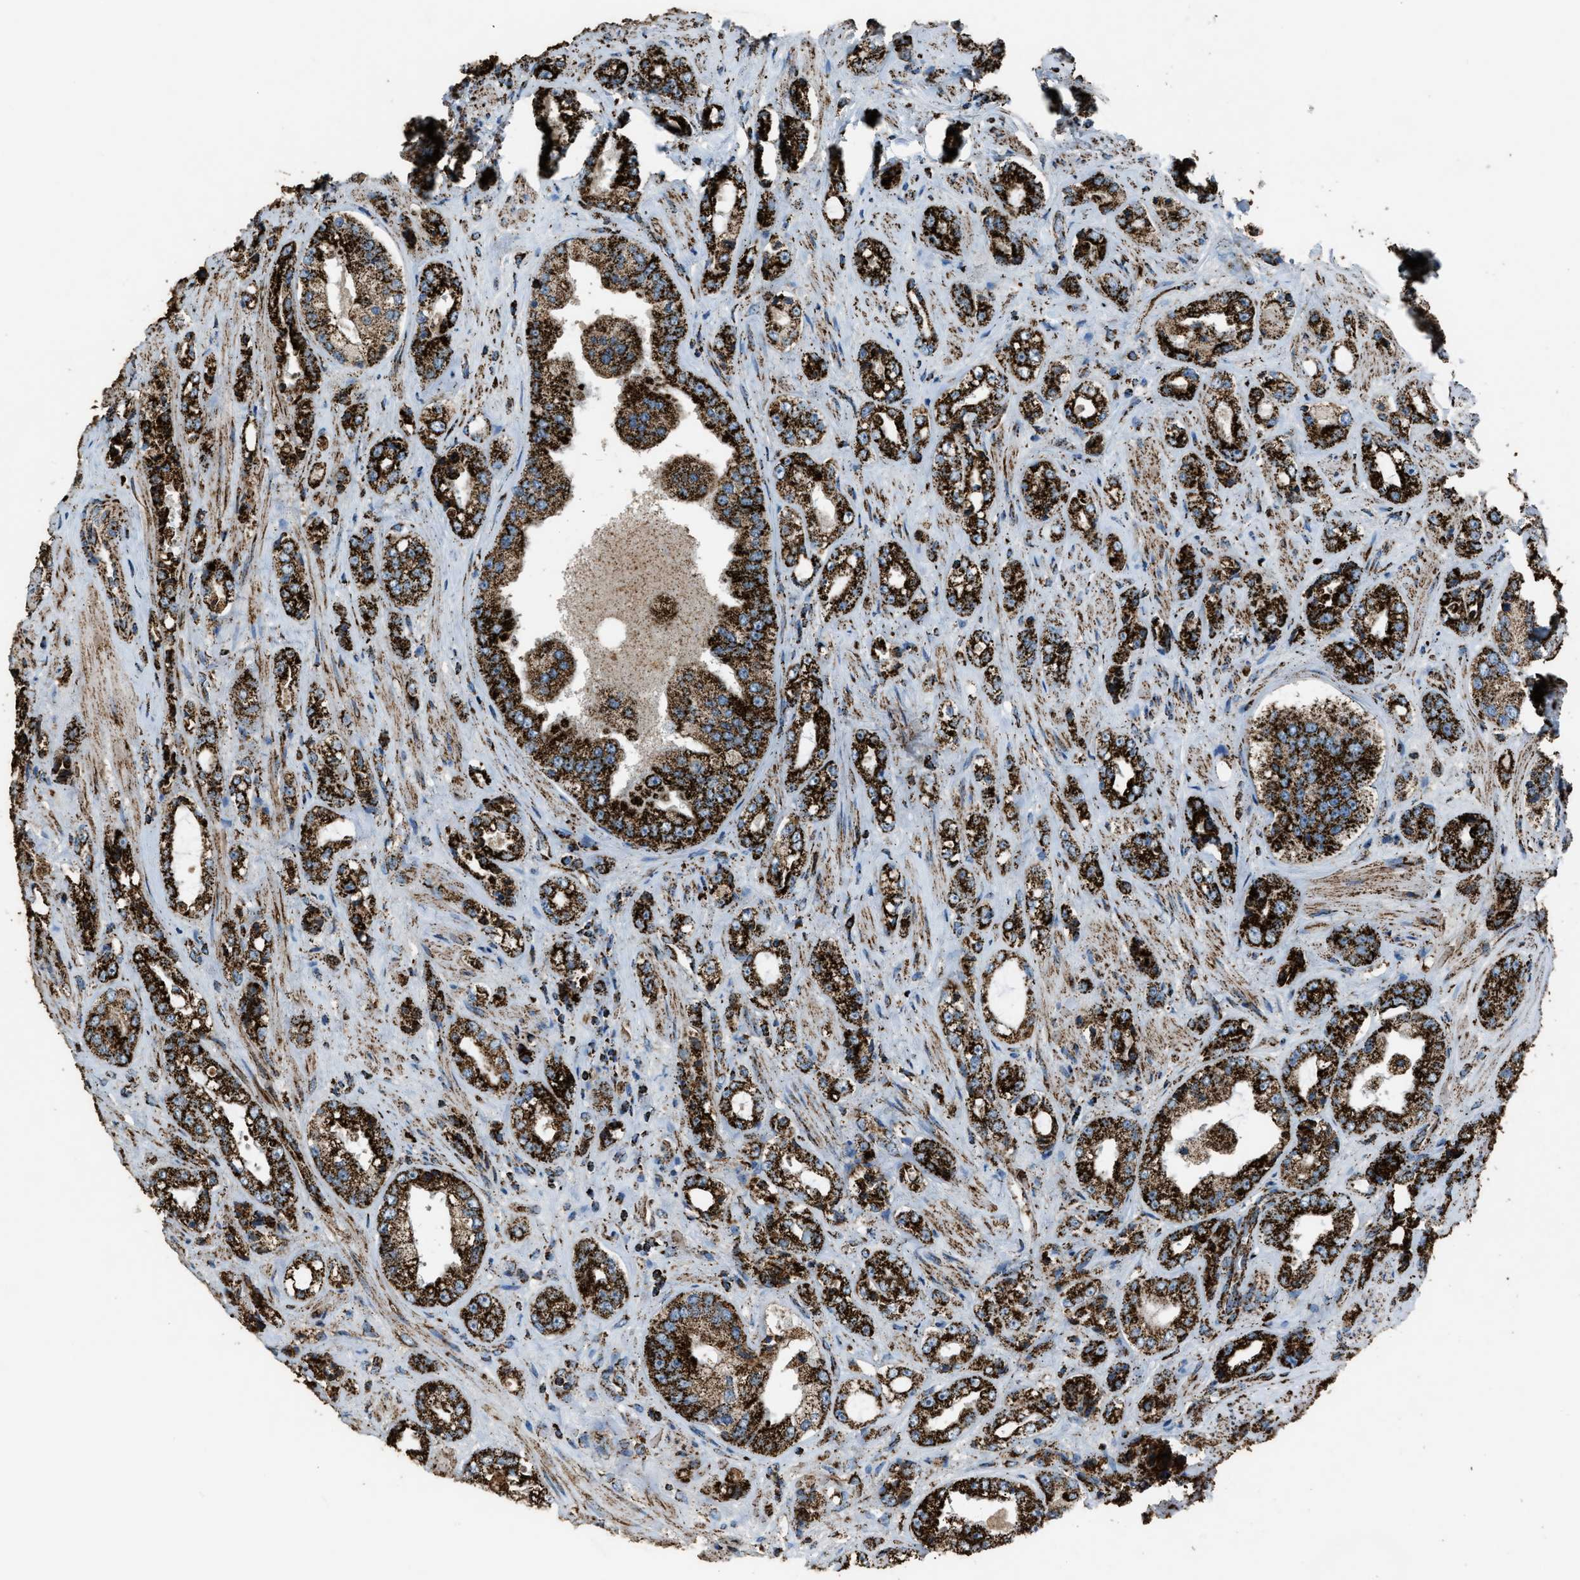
{"staining": {"intensity": "strong", "quantity": ">75%", "location": "cytoplasmic/membranous"}, "tissue": "prostate cancer", "cell_type": "Tumor cells", "image_type": "cancer", "snomed": [{"axis": "morphology", "description": "Adenocarcinoma, High grade"}, {"axis": "topography", "description": "Prostate"}], "caption": "Prostate high-grade adenocarcinoma tissue displays strong cytoplasmic/membranous staining in about >75% of tumor cells The staining was performed using DAB (3,3'-diaminobenzidine), with brown indicating positive protein expression. Nuclei are stained blue with hematoxylin.", "gene": "MDH2", "patient": {"sex": "male", "age": 61}}